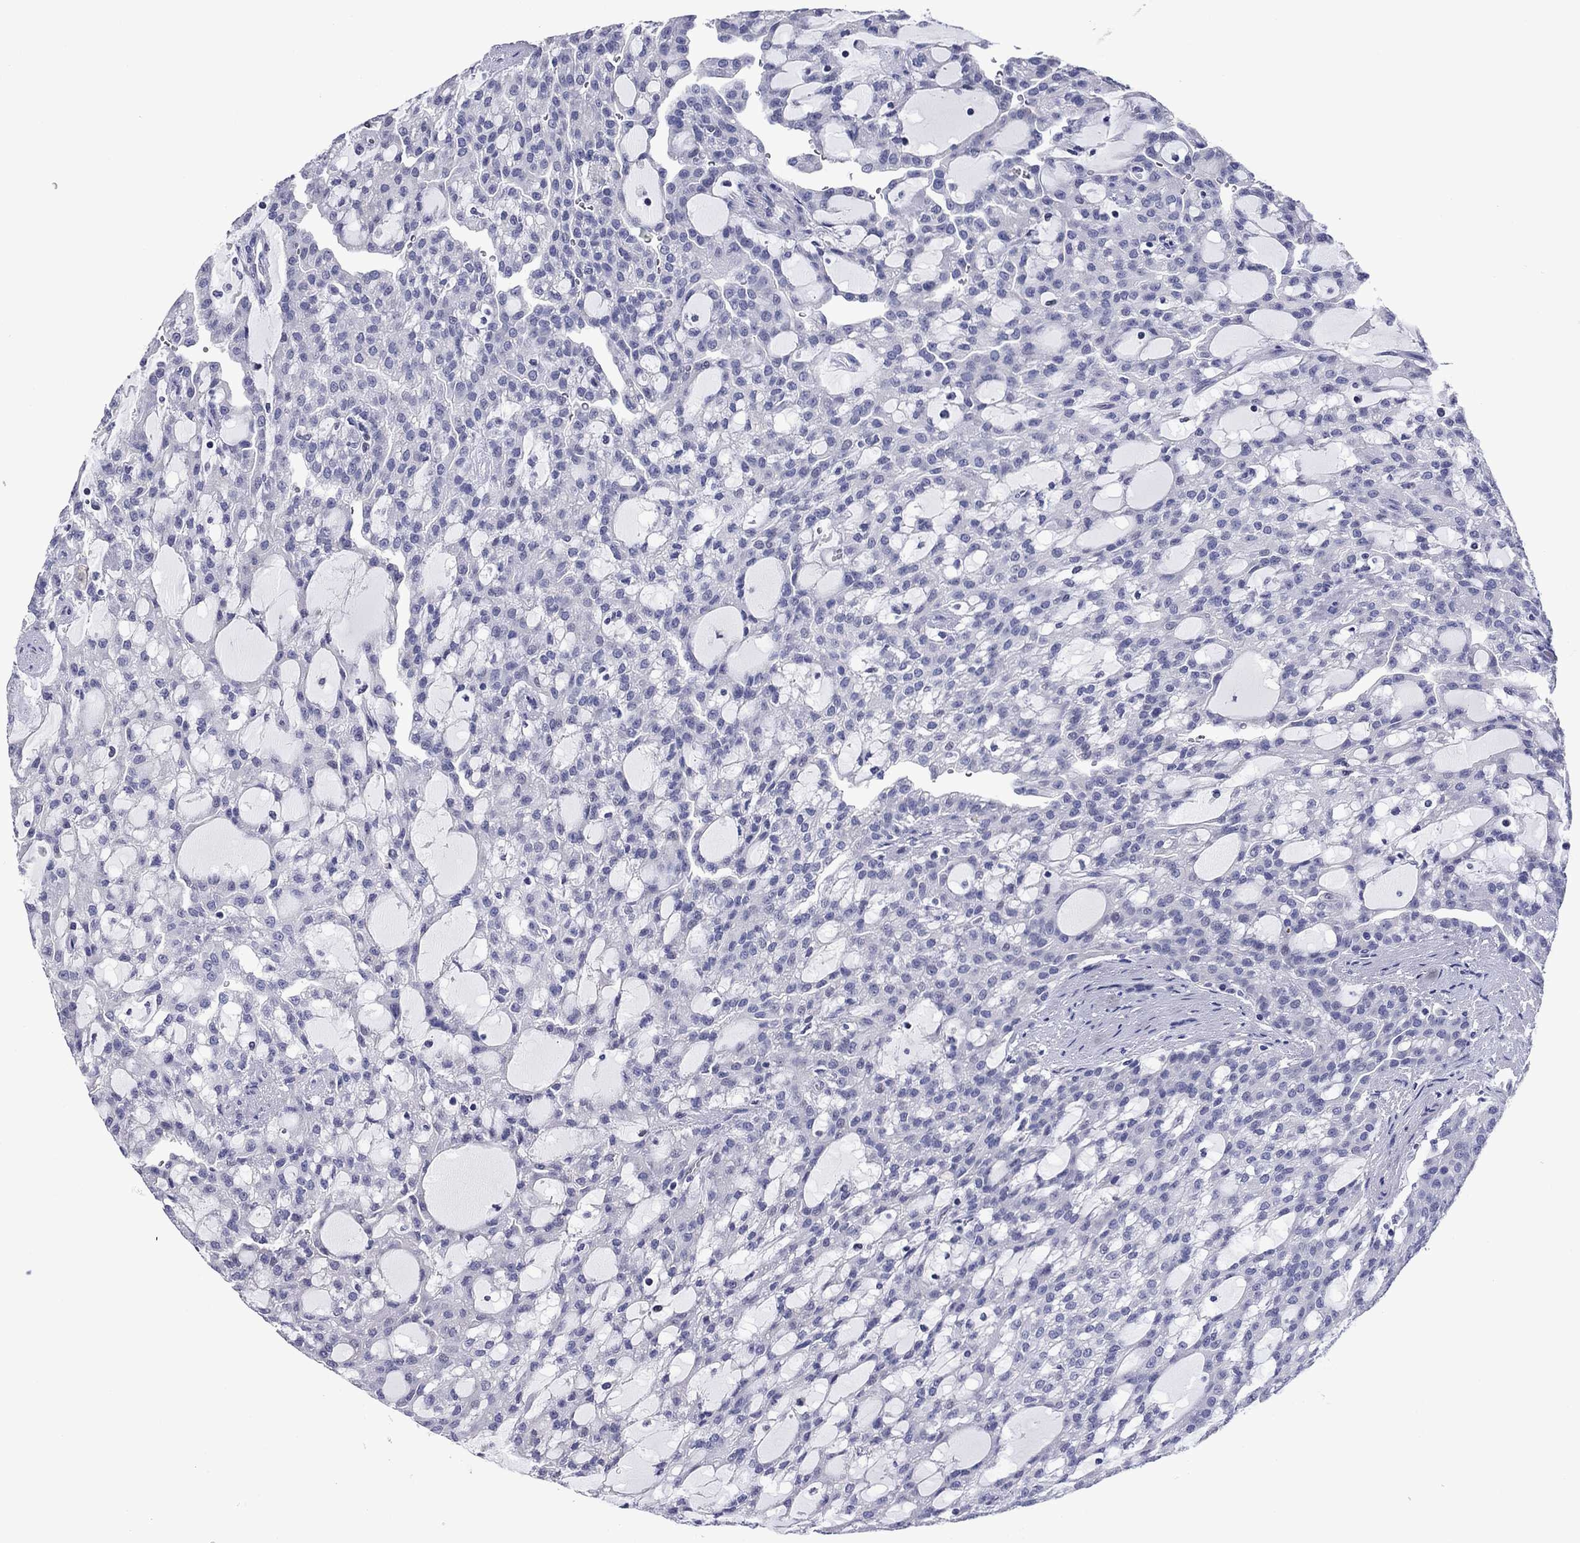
{"staining": {"intensity": "negative", "quantity": "none", "location": "none"}, "tissue": "renal cancer", "cell_type": "Tumor cells", "image_type": "cancer", "snomed": [{"axis": "morphology", "description": "Adenocarcinoma, NOS"}, {"axis": "topography", "description": "Kidney"}], "caption": "Immunohistochemistry (IHC) photomicrograph of neoplastic tissue: human renal cancer (adenocarcinoma) stained with DAB (3,3'-diaminobenzidine) displays no significant protein positivity in tumor cells. The staining was performed using DAB (3,3'-diaminobenzidine) to visualize the protein expression in brown, while the nuclei were stained in blue with hematoxylin (Magnification: 20x).", "gene": "PIWIL1", "patient": {"sex": "male", "age": 63}}